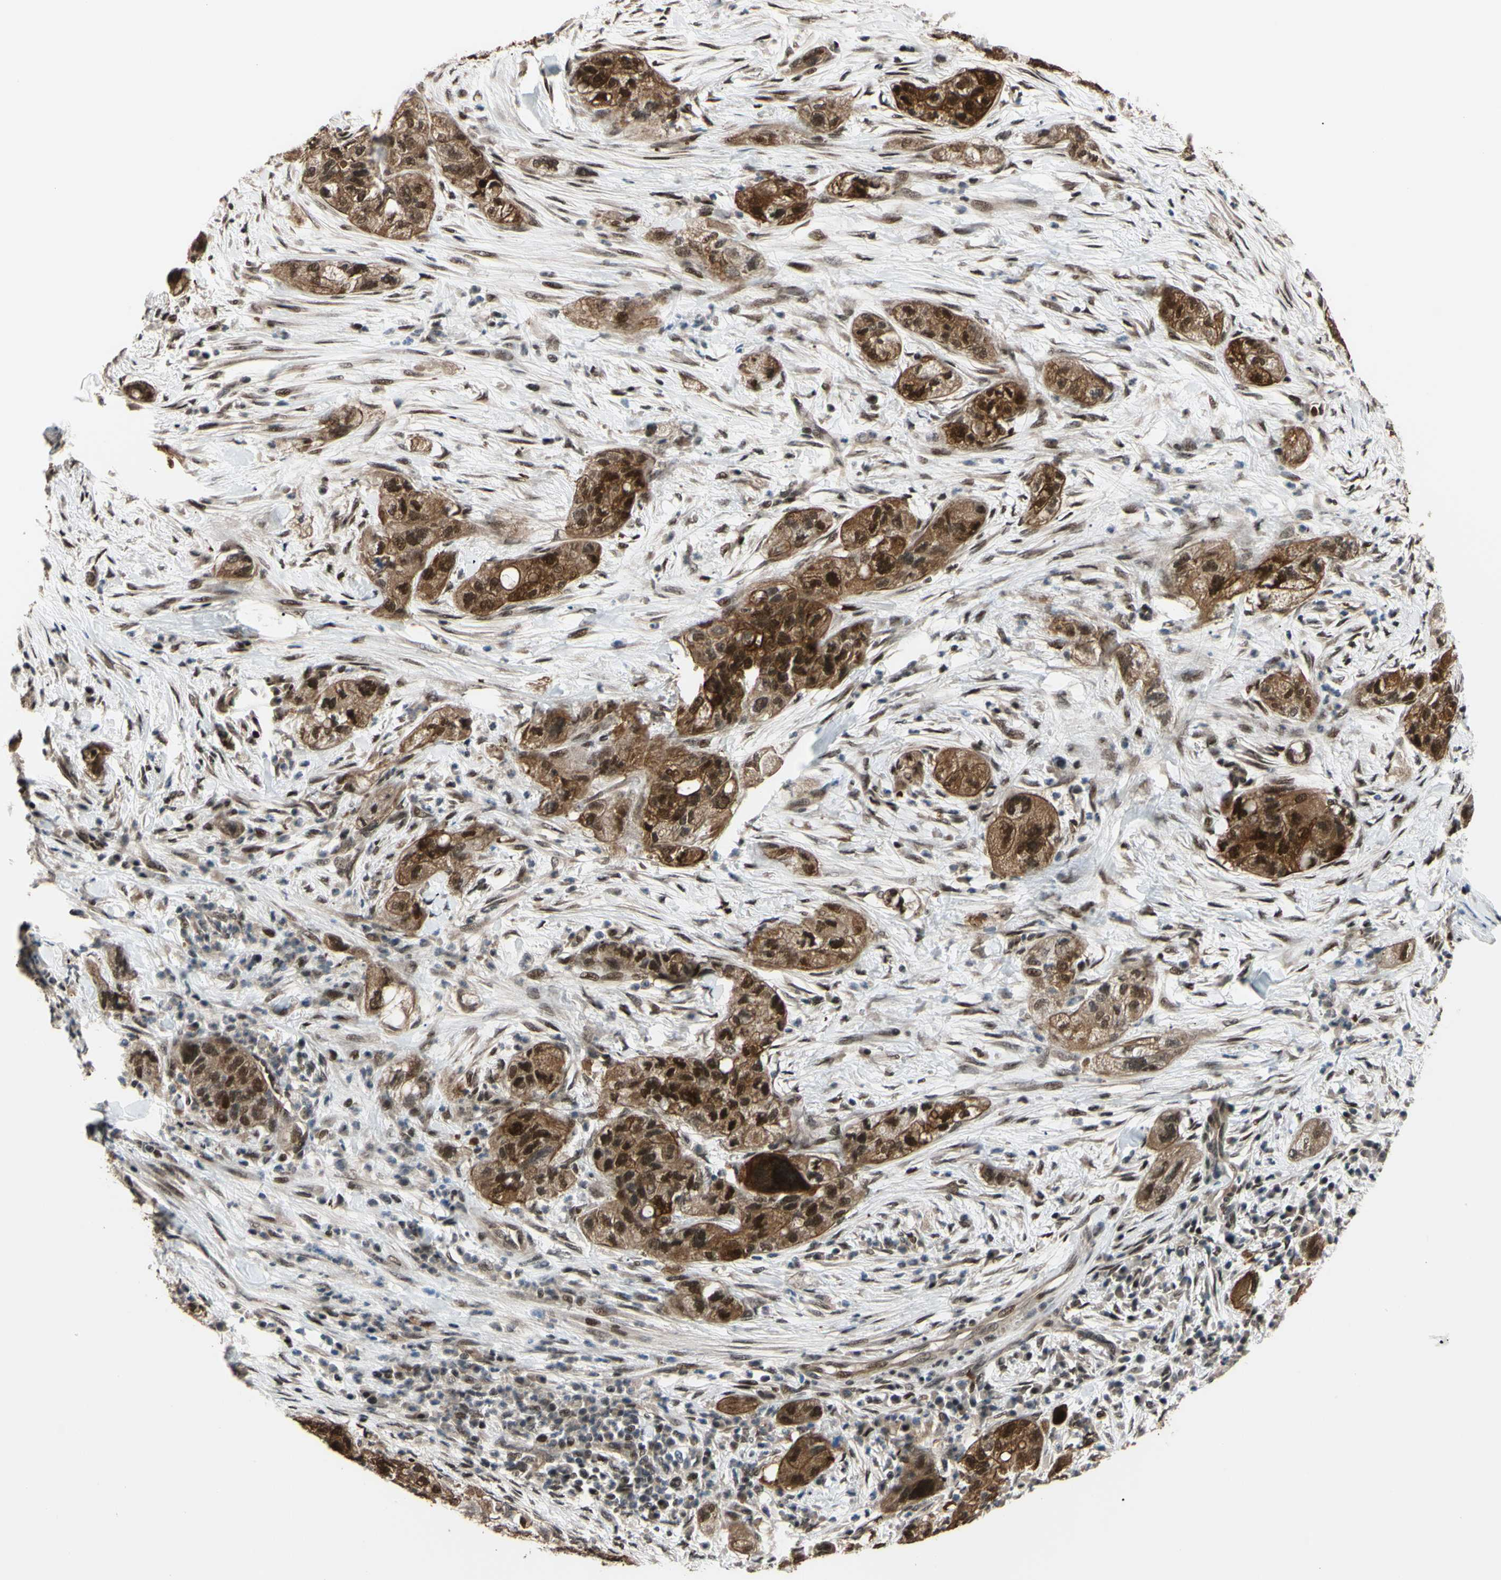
{"staining": {"intensity": "strong", "quantity": ">75%", "location": "cytoplasmic/membranous,nuclear"}, "tissue": "pancreatic cancer", "cell_type": "Tumor cells", "image_type": "cancer", "snomed": [{"axis": "morphology", "description": "Adenocarcinoma, NOS"}, {"axis": "topography", "description": "Pancreas"}], "caption": "Immunohistochemical staining of human pancreatic cancer demonstrates high levels of strong cytoplasmic/membranous and nuclear protein expression in approximately >75% of tumor cells.", "gene": "THAP12", "patient": {"sex": "female", "age": 78}}